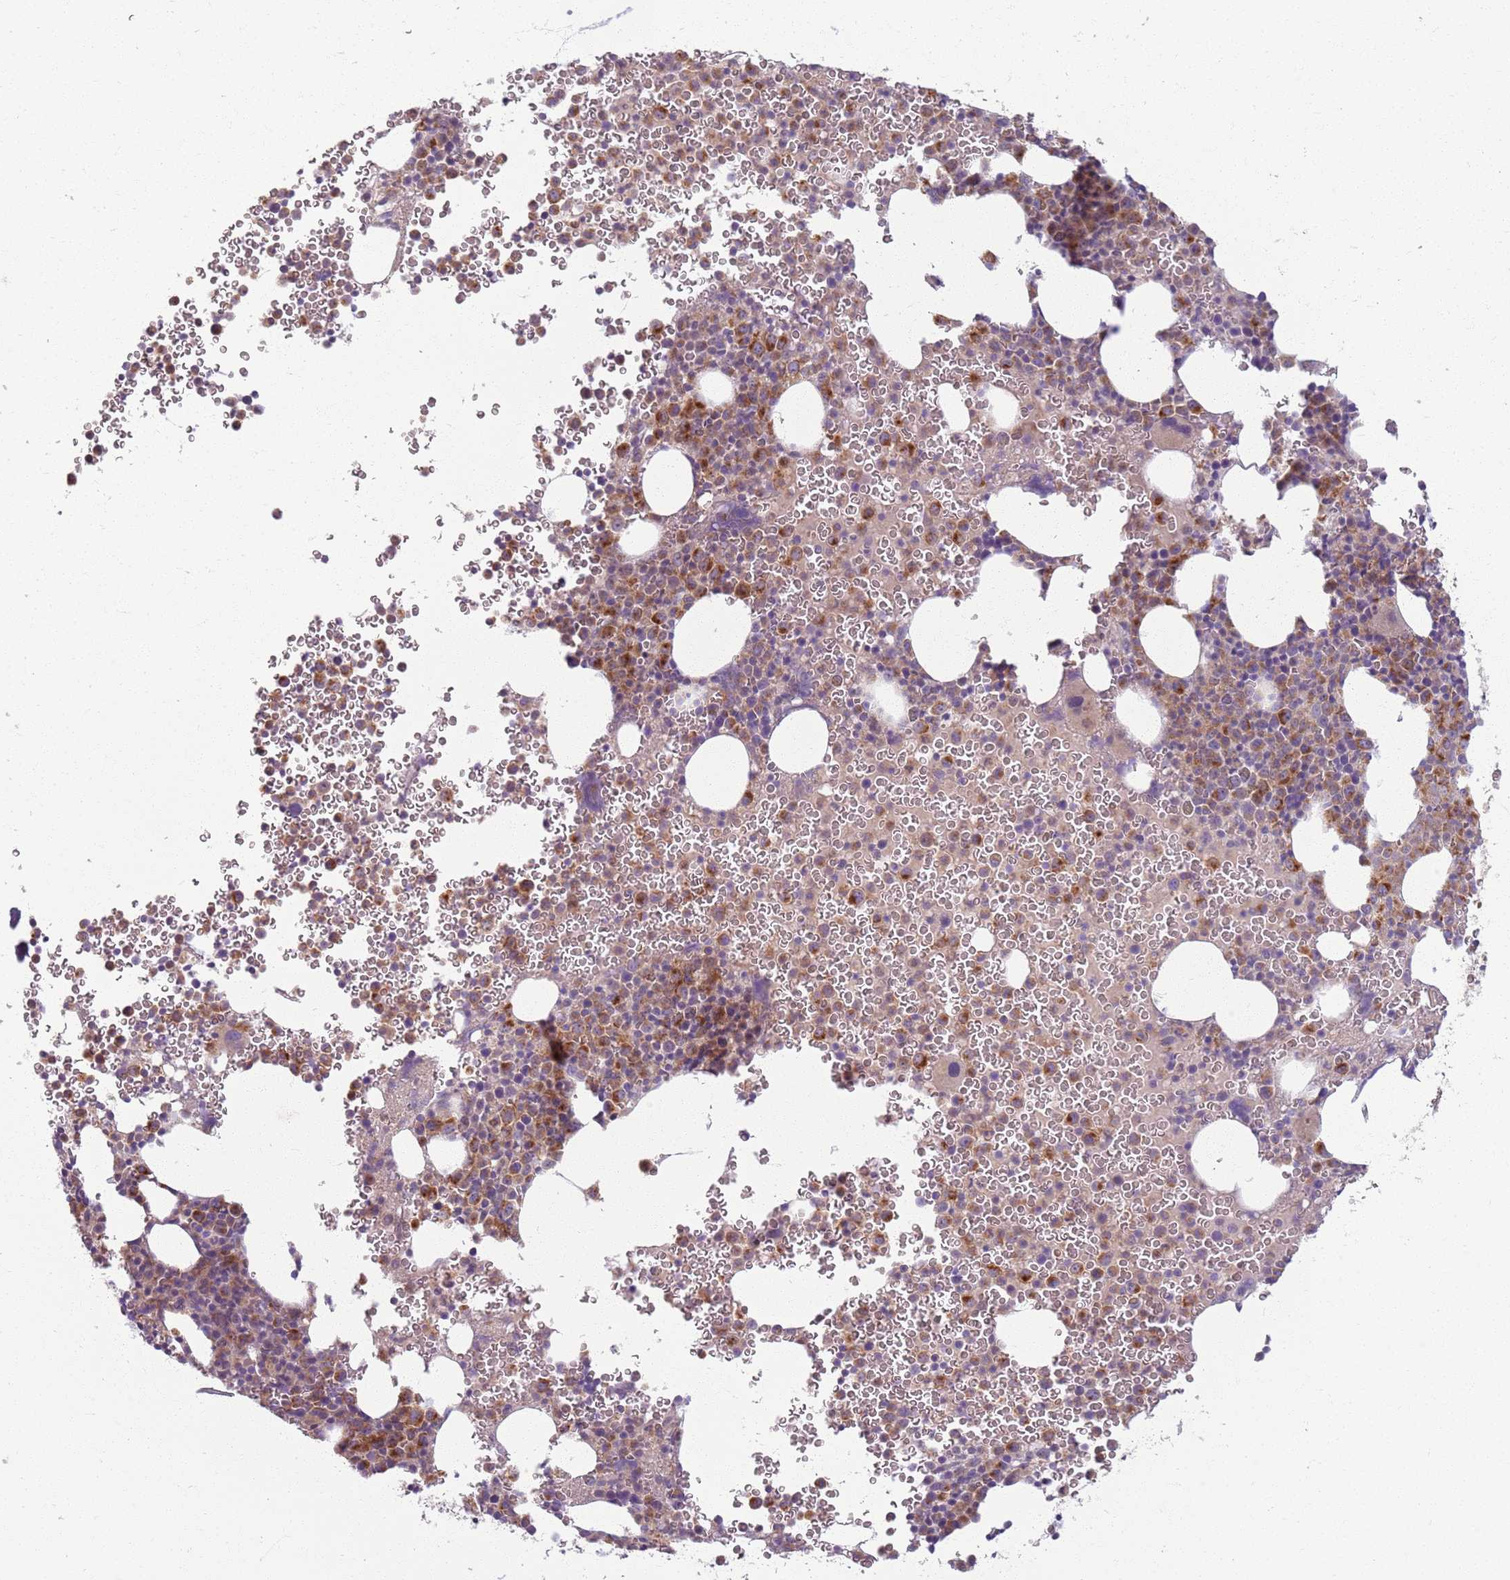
{"staining": {"intensity": "moderate", "quantity": "25%-75%", "location": "cytoplasmic/membranous"}, "tissue": "bone marrow", "cell_type": "Hematopoietic cells", "image_type": "normal", "snomed": [{"axis": "morphology", "description": "Normal tissue, NOS"}, {"axis": "topography", "description": "Bone marrow"}], "caption": "Unremarkable bone marrow shows moderate cytoplasmic/membranous positivity in about 25%-75% of hematopoietic cells.", "gene": "ZDHHC2", "patient": {"sex": "female", "age": 54}}